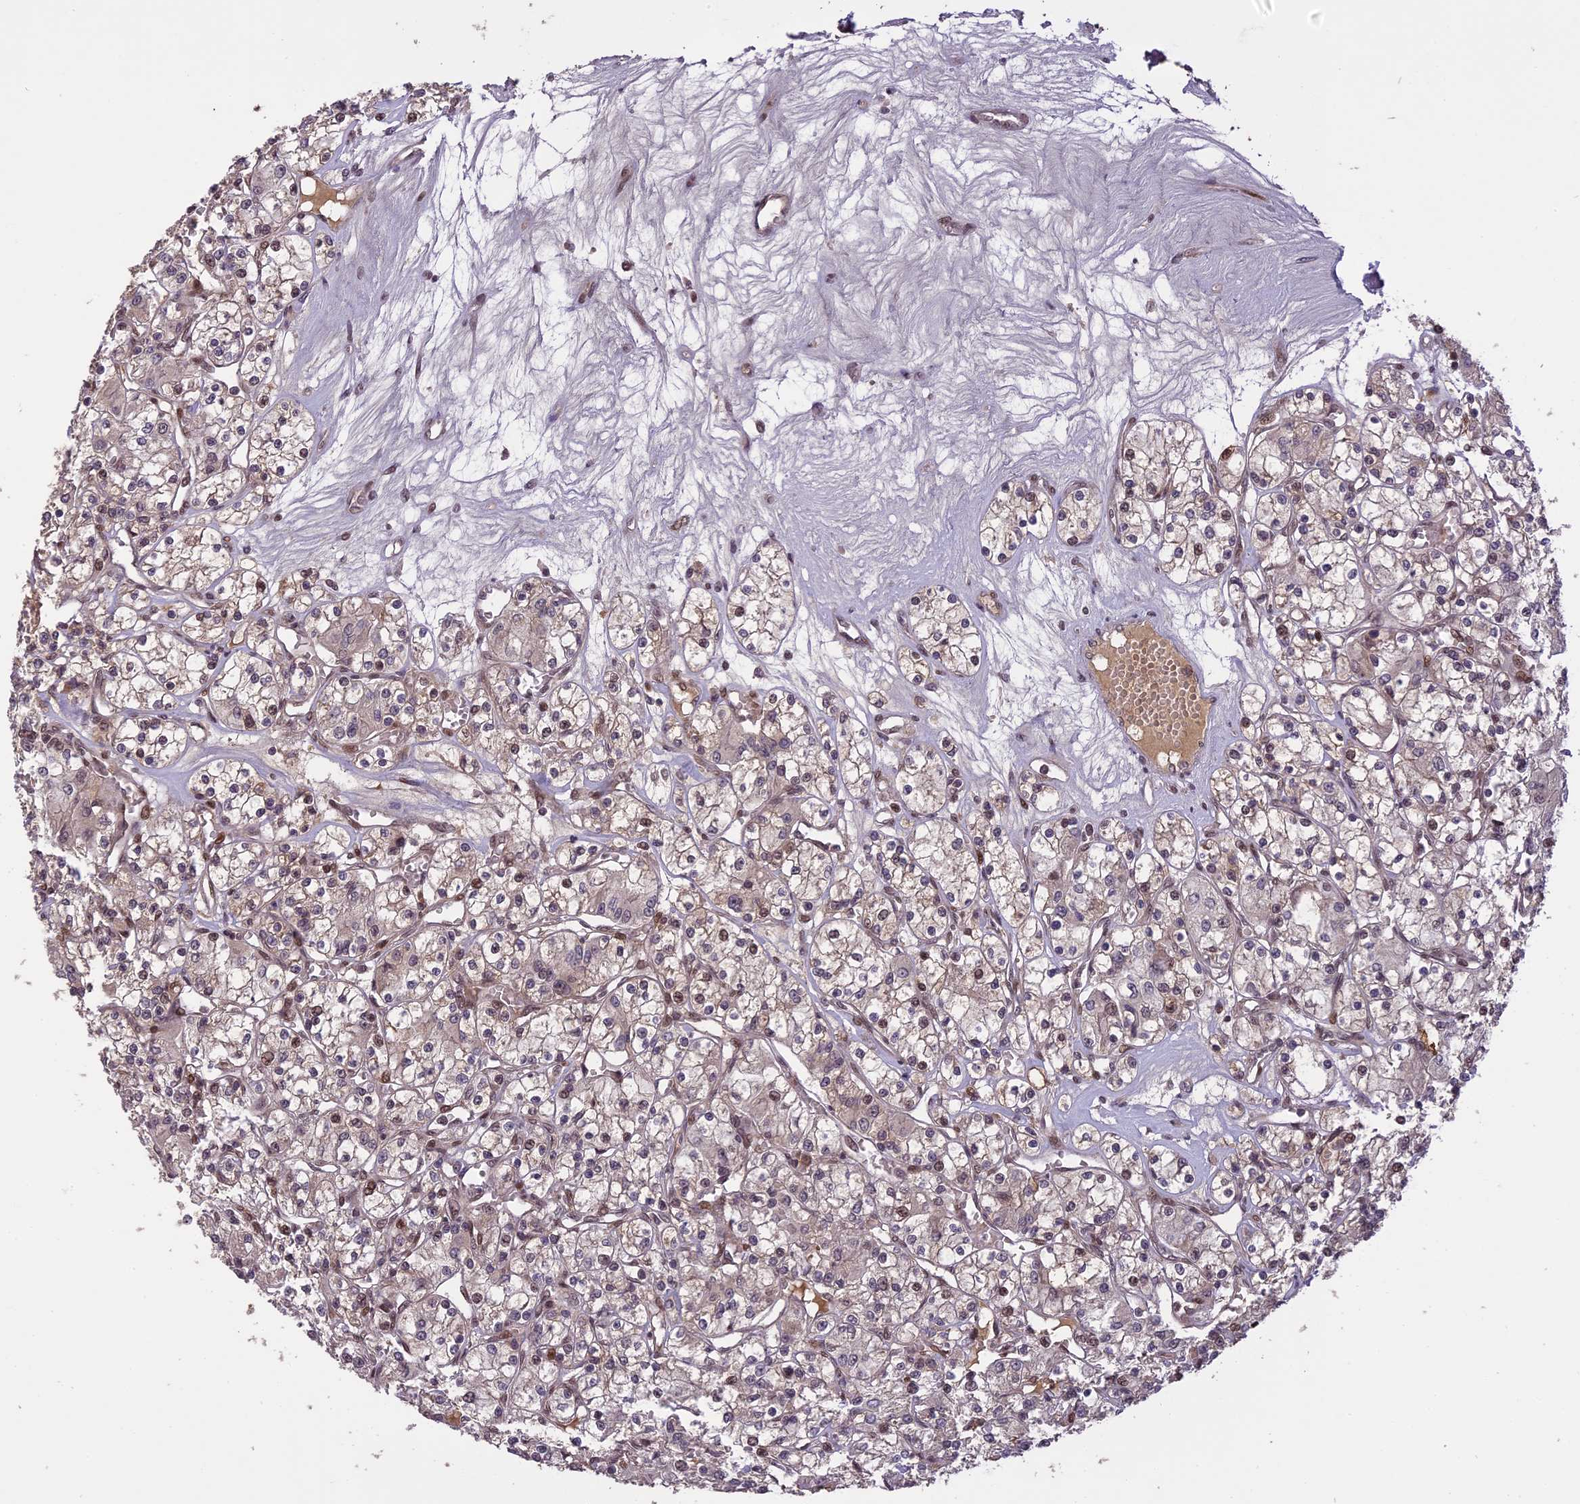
{"staining": {"intensity": "weak", "quantity": "<25%", "location": "nuclear"}, "tissue": "renal cancer", "cell_type": "Tumor cells", "image_type": "cancer", "snomed": [{"axis": "morphology", "description": "Adenocarcinoma, NOS"}, {"axis": "topography", "description": "Kidney"}], "caption": "High magnification brightfield microscopy of renal adenocarcinoma stained with DAB (3,3'-diaminobenzidine) (brown) and counterstained with hematoxylin (blue): tumor cells show no significant staining.", "gene": "PRELID2", "patient": {"sex": "female", "age": 59}}